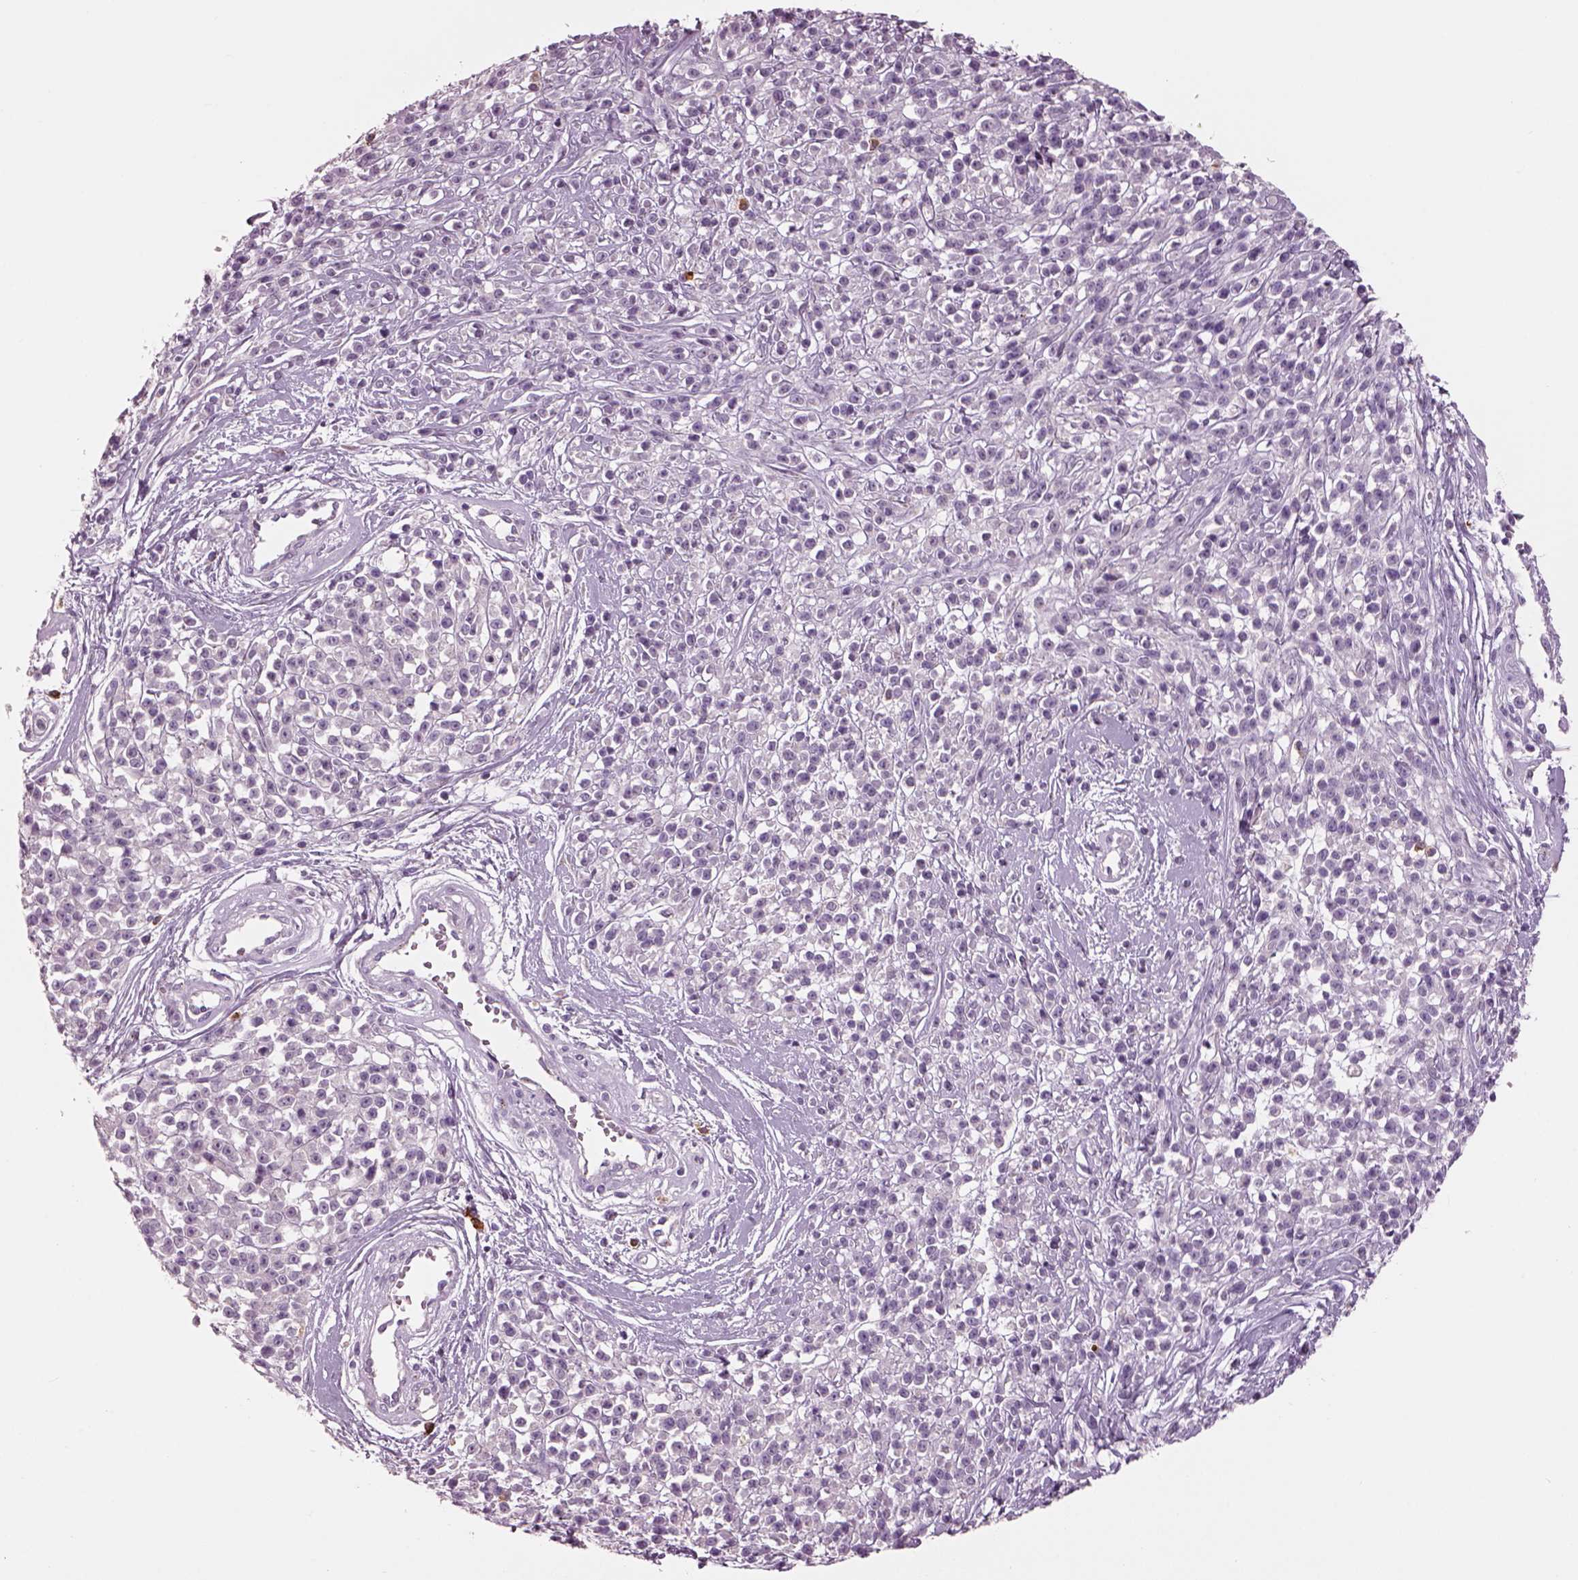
{"staining": {"intensity": "negative", "quantity": "none", "location": "none"}, "tissue": "melanoma", "cell_type": "Tumor cells", "image_type": "cancer", "snomed": [{"axis": "morphology", "description": "Malignant melanoma, NOS"}, {"axis": "topography", "description": "Skin"}, {"axis": "topography", "description": "Skin of trunk"}], "caption": "Melanoma was stained to show a protein in brown. There is no significant staining in tumor cells.", "gene": "ADGRG5", "patient": {"sex": "male", "age": 74}}